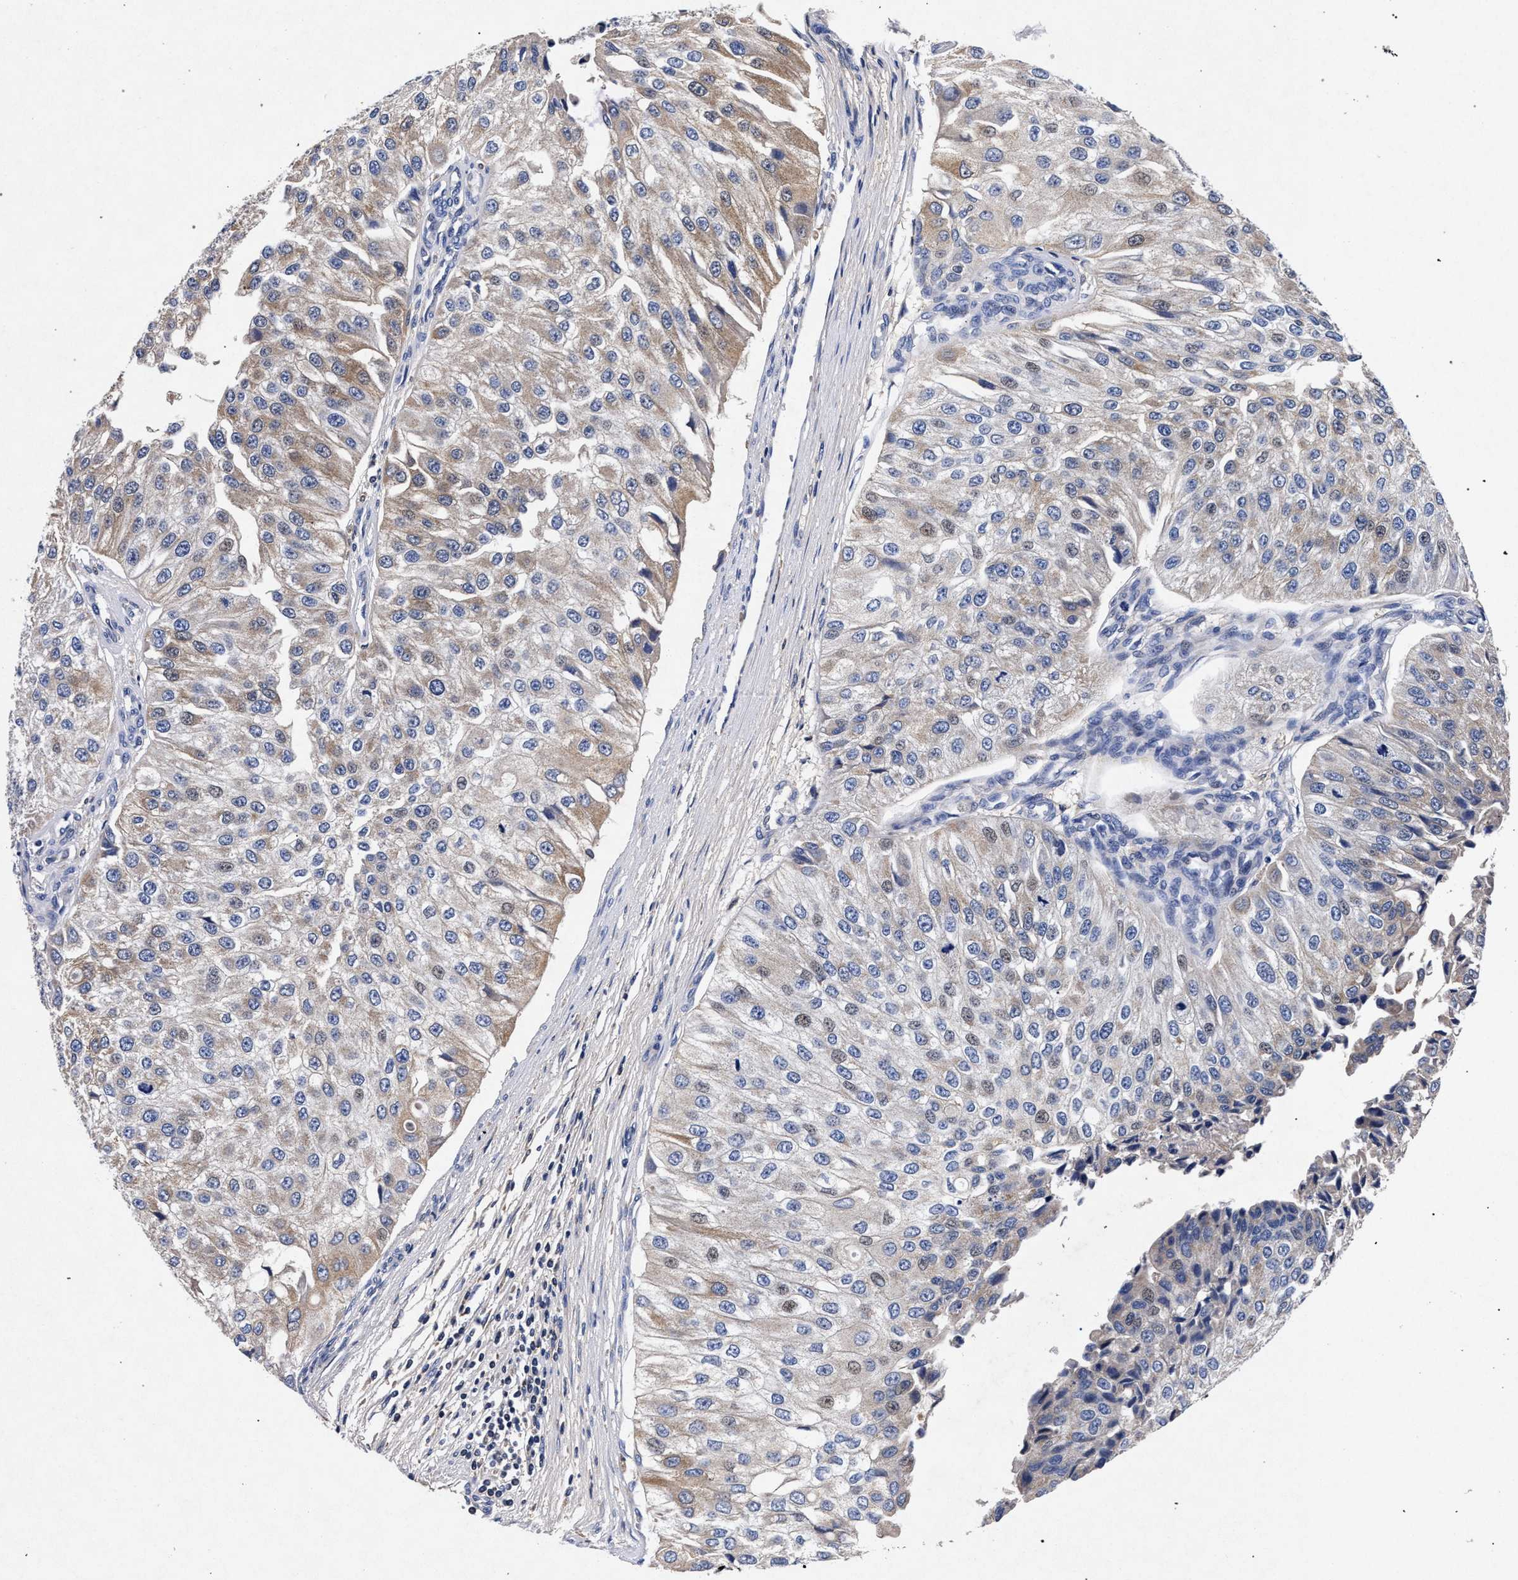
{"staining": {"intensity": "weak", "quantity": "25%-75%", "location": "cytoplasmic/membranous"}, "tissue": "urothelial cancer", "cell_type": "Tumor cells", "image_type": "cancer", "snomed": [{"axis": "morphology", "description": "Urothelial carcinoma, High grade"}, {"axis": "topography", "description": "Kidney"}, {"axis": "topography", "description": "Urinary bladder"}], "caption": "Immunohistochemistry (IHC) photomicrograph of neoplastic tissue: urothelial cancer stained using immunohistochemistry (IHC) displays low levels of weak protein expression localized specifically in the cytoplasmic/membranous of tumor cells, appearing as a cytoplasmic/membranous brown color.", "gene": "HSD17B14", "patient": {"sex": "male", "age": 77}}